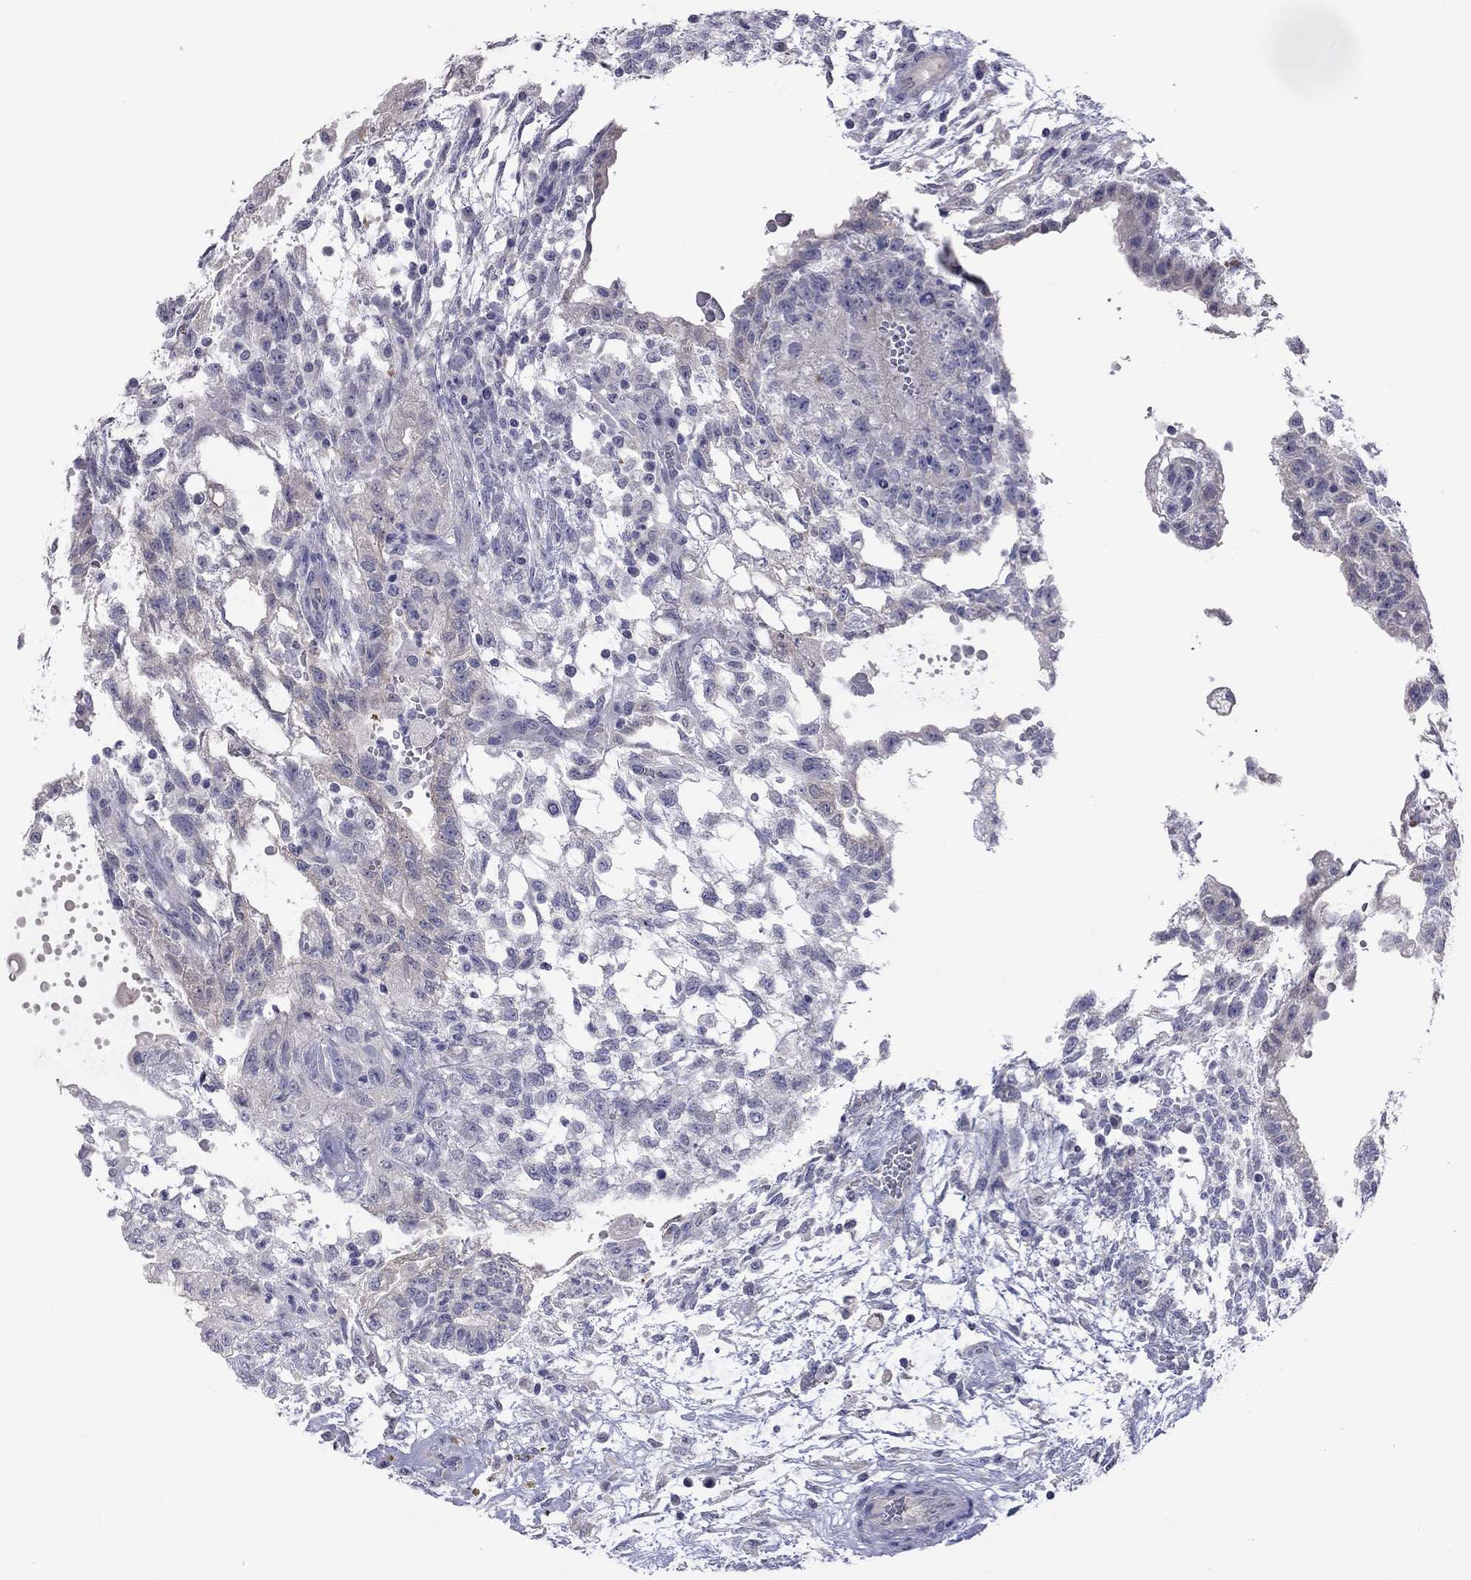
{"staining": {"intensity": "negative", "quantity": "none", "location": "none"}, "tissue": "testis cancer", "cell_type": "Tumor cells", "image_type": "cancer", "snomed": [{"axis": "morphology", "description": "Carcinoma, Embryonal, NOS"}, {"axis": "topography", "description": "Testis"}], "caption": "Immunohistochemical staining of human testis cancer (embryonal carcinoma) reveals no significant expression in tumor cells.", "gene": "HYLS1", "patient": {"sex": "male", "age": 32}}